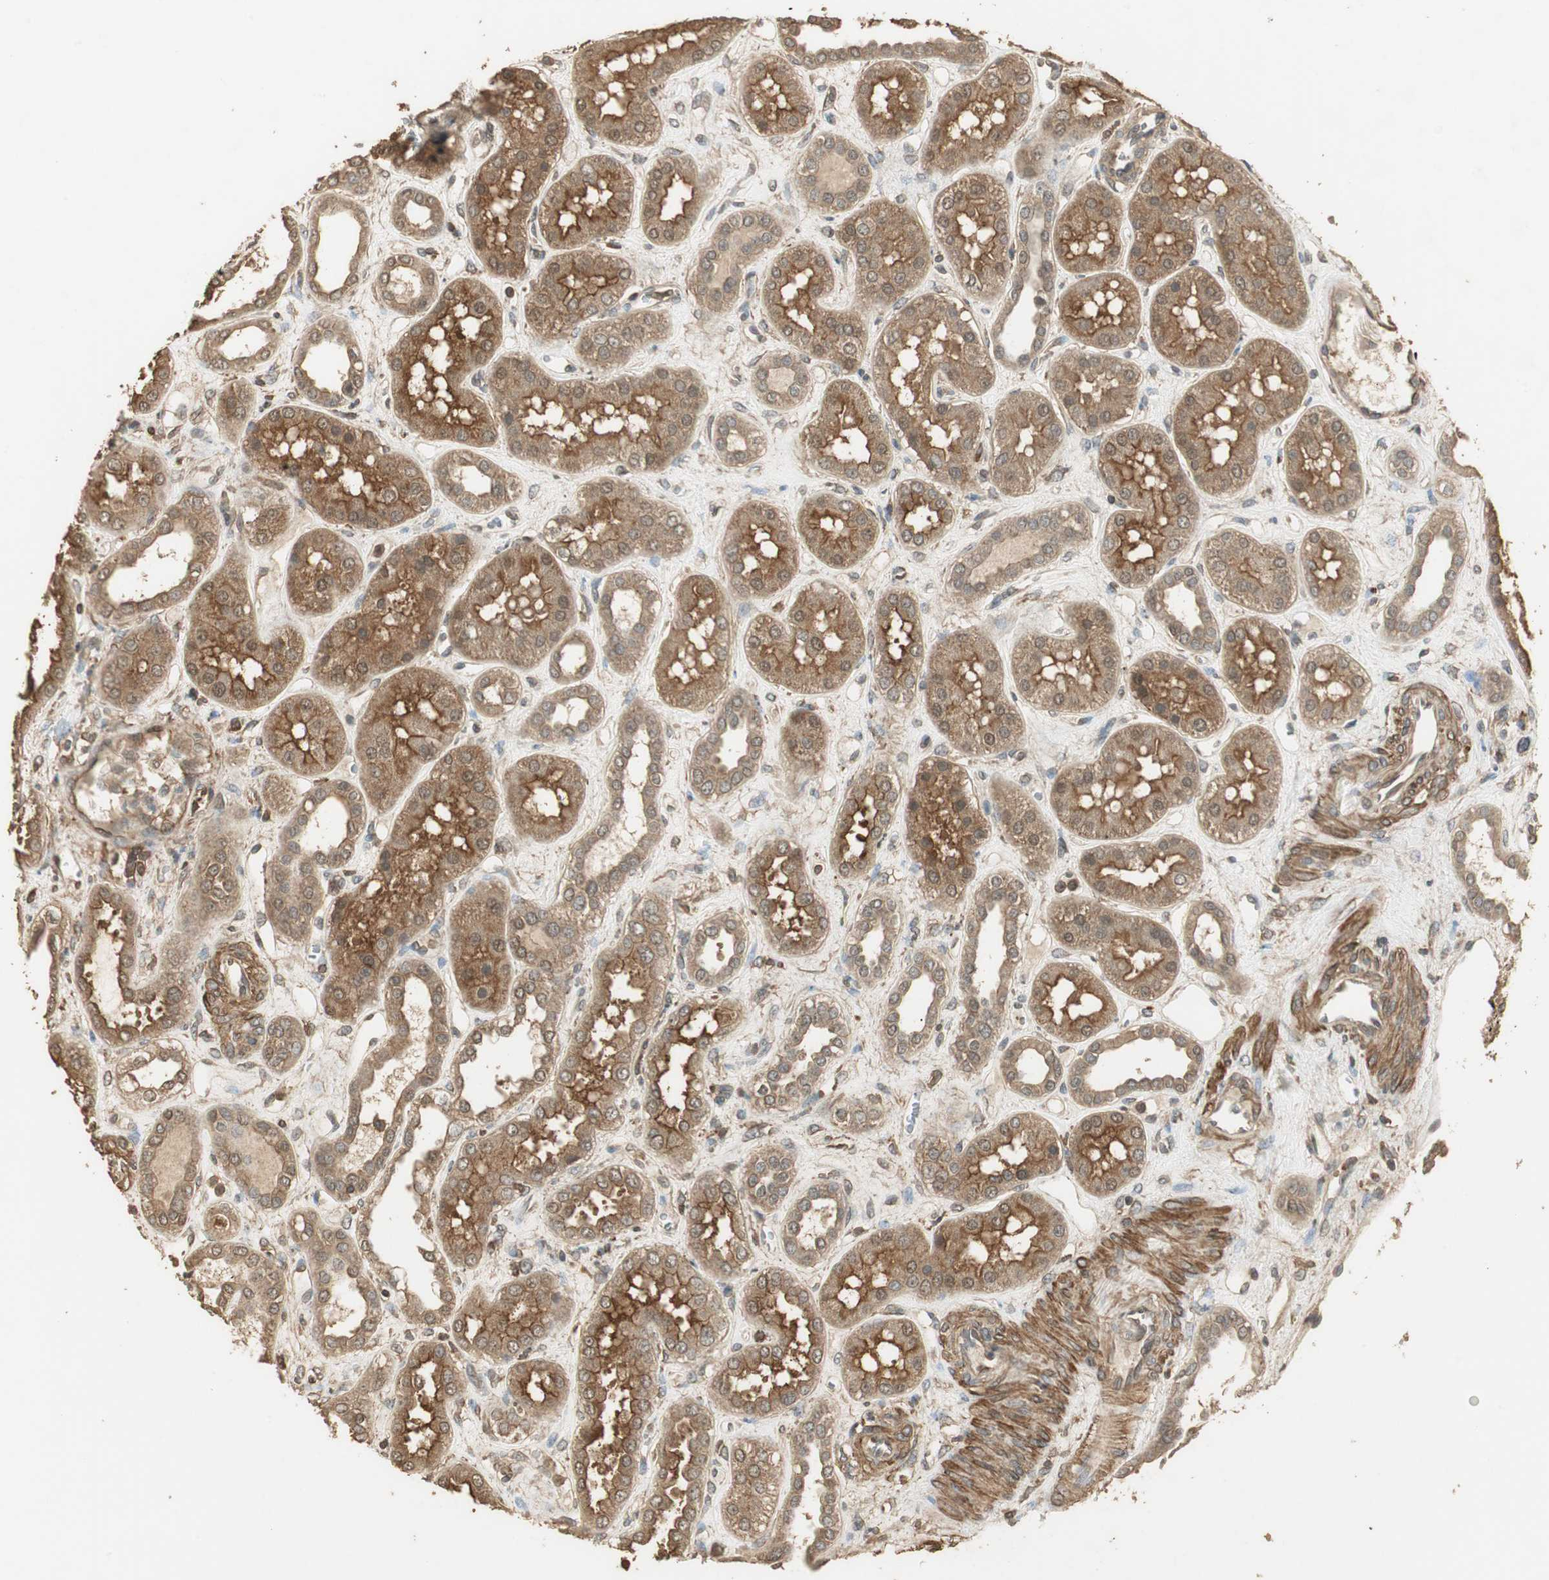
{"staining": {"intensity": "weak", "quantity": "<25%", "location": "cytoplasmic/membranous"}, "tissue": "kidney", "cell_type": "Cells in glomeruli", "image_type": "normal", "snomed": [{"axis": "morphology", "description": "Normal tissue, NOS"}, {"axis": "topography", "description": "Kidney"}], "caption": "Histopathology image shows no protein staining in cells in glomeruli of benign kidney. (Brightfield microscopy of DAB (3,3'-diaminobenzidine) immunohistochemistry at high magnification).", "gene": "USP2", "patient": {"sex": "male", "age": 59}}